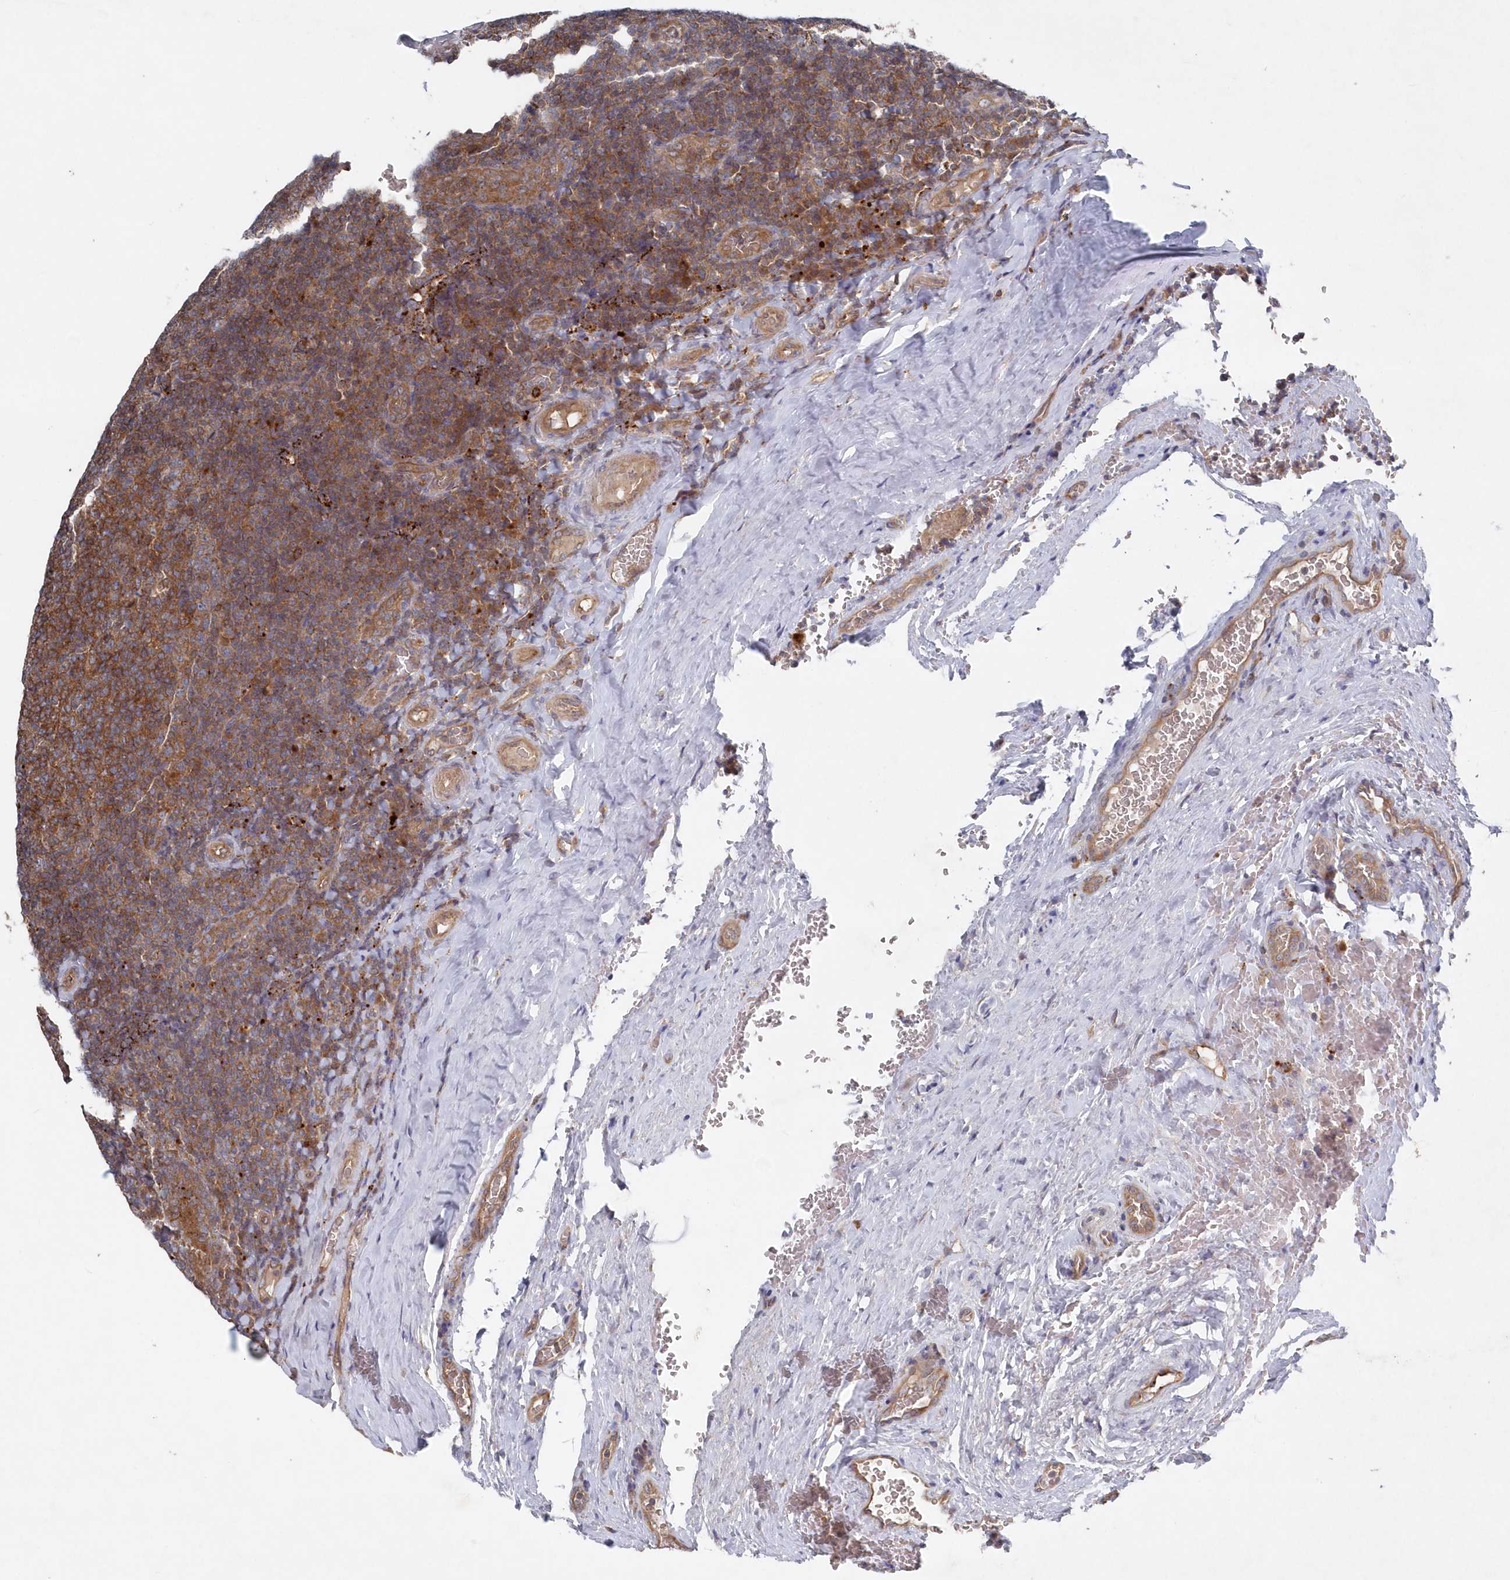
{"staining": {"intensity": "strong", "quantity": ">75%", "location": "cytoplasmic/membranous"}, "tissue": "tonsil", "cell_type": "Germinal center cells", "image_type": "normal", "snomed": [{"axis": "morphology", "description": "Normal tissue, NOS"}, {"axis": "topography", "description": "Tonsil"}], "caption": "An immunohistochemistry histopathology image of benign tissue is shown. Protein staining in brown highlights strong cytoplasmic/membranous positivity in tonsil within germinal center cells. The staining was performed using DAB, with brown indicating positive protein expression. Nuclei are stained blue with hematoxylin.", "gene": "ASNSD1", "patient": {"sex": "male", "age": 17}}